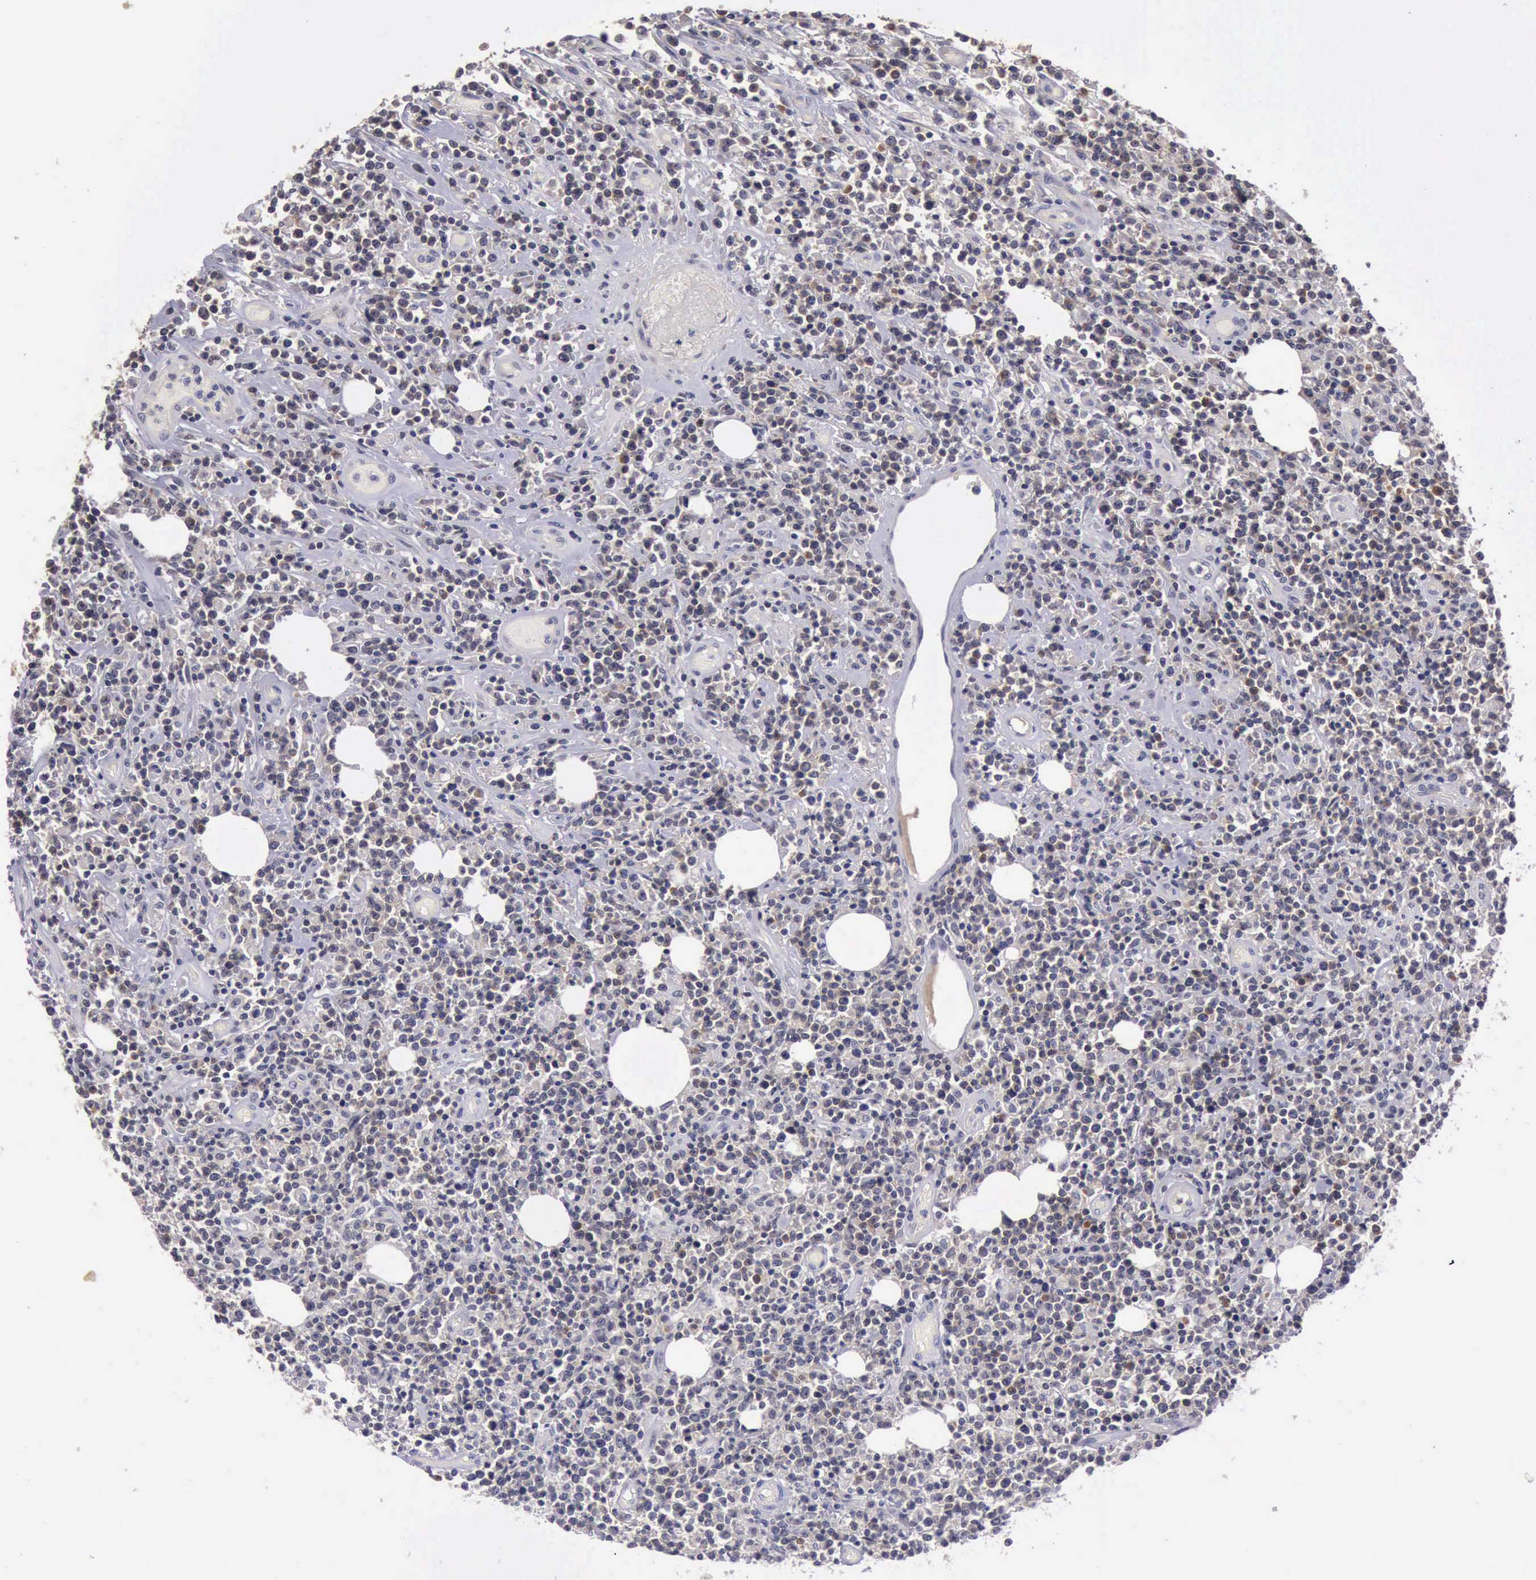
{"staining": {"intensity": "negative", "quantity": "none", "location": "none"}, "tissue": "lymphoma", "cell_type": "Tumor cells", "image_type": "cancer", "snomed": [{"axis": "morphology", "description": "Malignant lymphoma, non-Hodgkin's type, High grade"}, {"axis": "topography", "description": "Colon"}], "caption": "IHC photomicrograph of malignant lymphoma, non-Hodgkin's type (high-grade) stained for a protein (brown), which demonstrates no expression in tumor cells.", "gene": "RAB39B", "patient": {"sex": "male", "age": 82}}